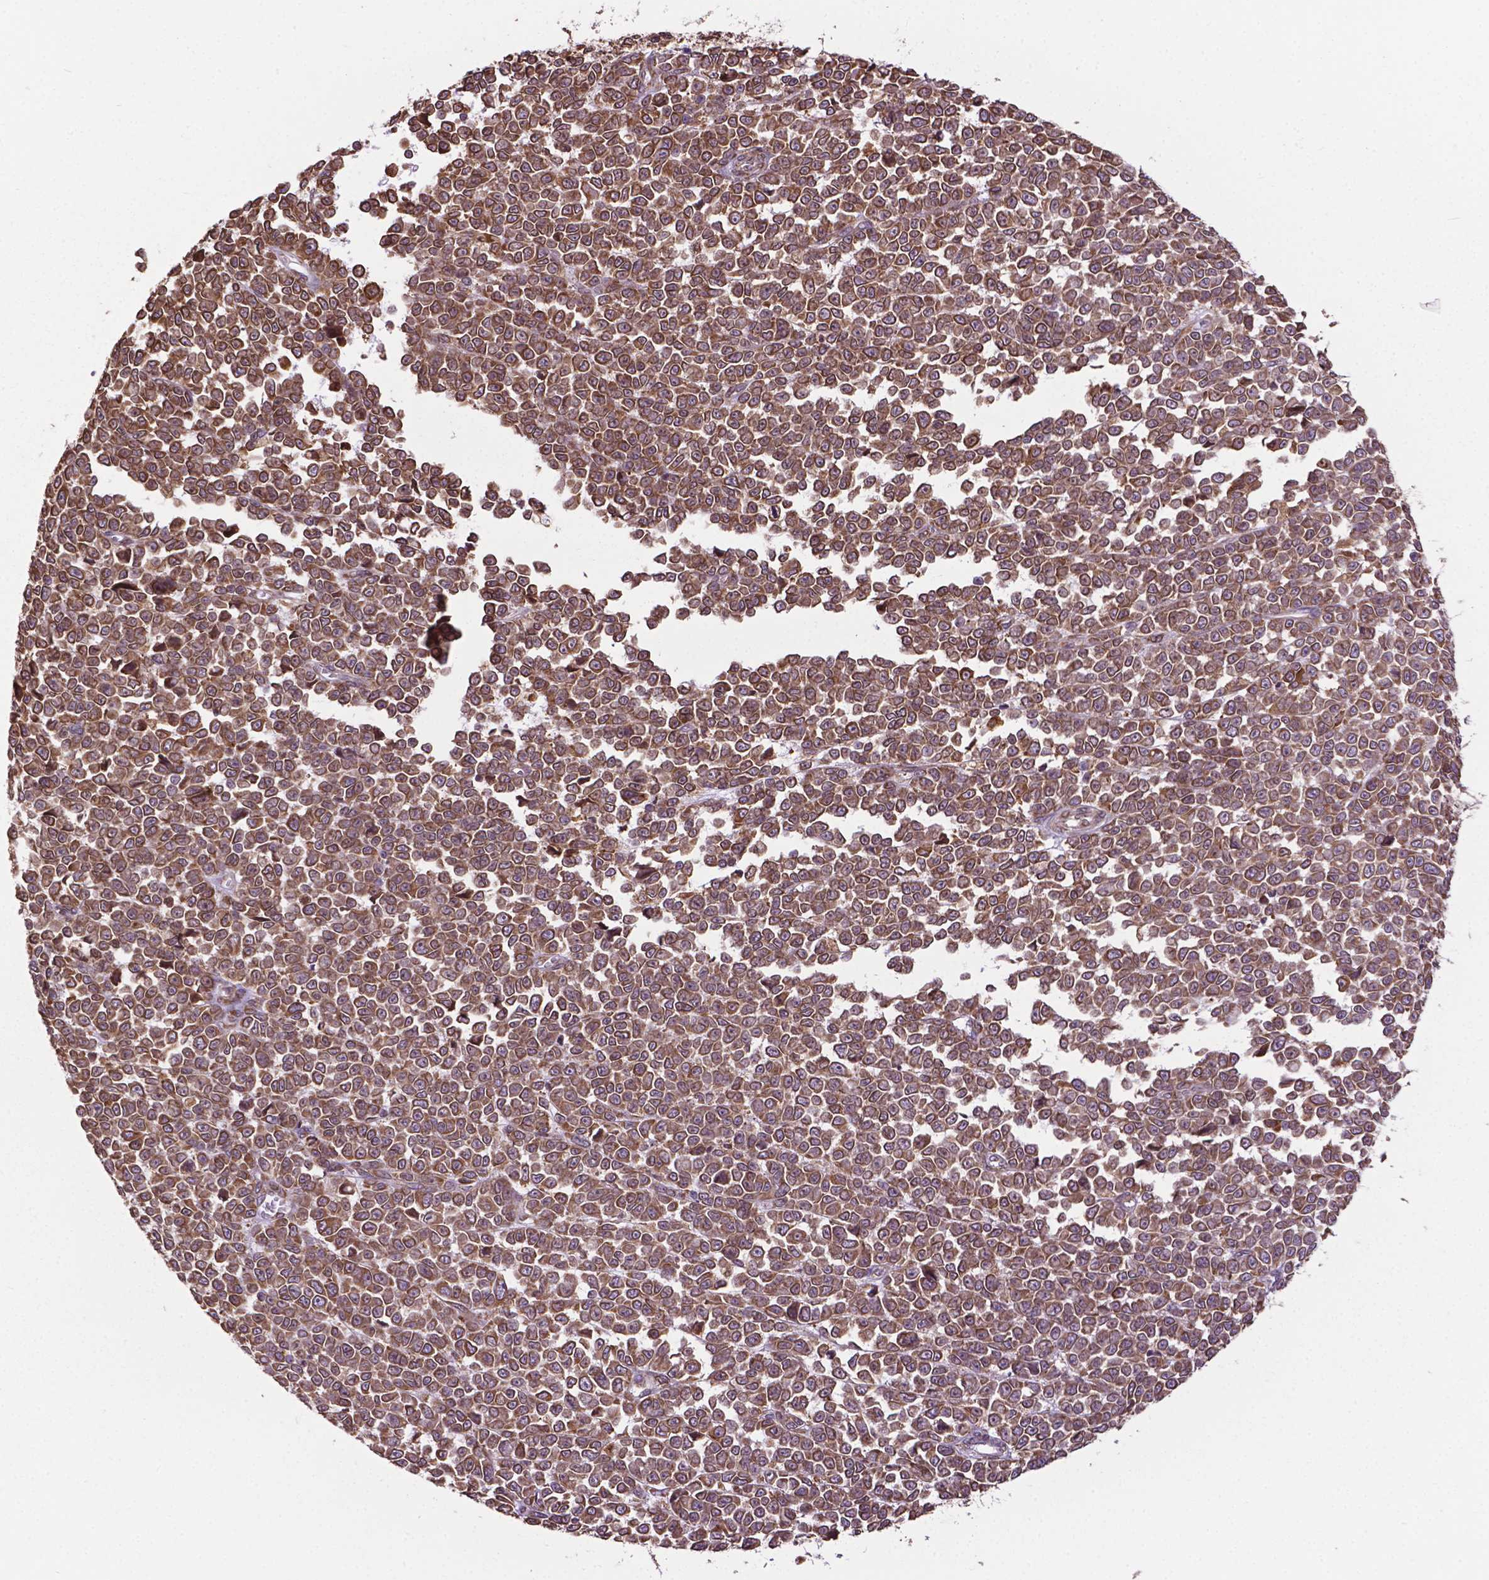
{"staining": {"intensity": "moderate", "quantity": ">75%", "location": "cytoplasmic/membranous,nuclear"}, "tissue": "melanoma", "cell_type": "Tumor cells", "image_type": "cancer", "snomed": [{"axis": "morphology", "description": "Malignant melanoma, NOS"}, {"axis": "topography", "description": "Skin"}], "caption": "About >75% of tumor cells in human malignant melanoma exhibit moderate cytoplasmic/membranous and nuclear protein expression as visualized by brown immunohistochemical staining.", "gene": "GANAB", "patient": {"sex": "female", "age": 95}}